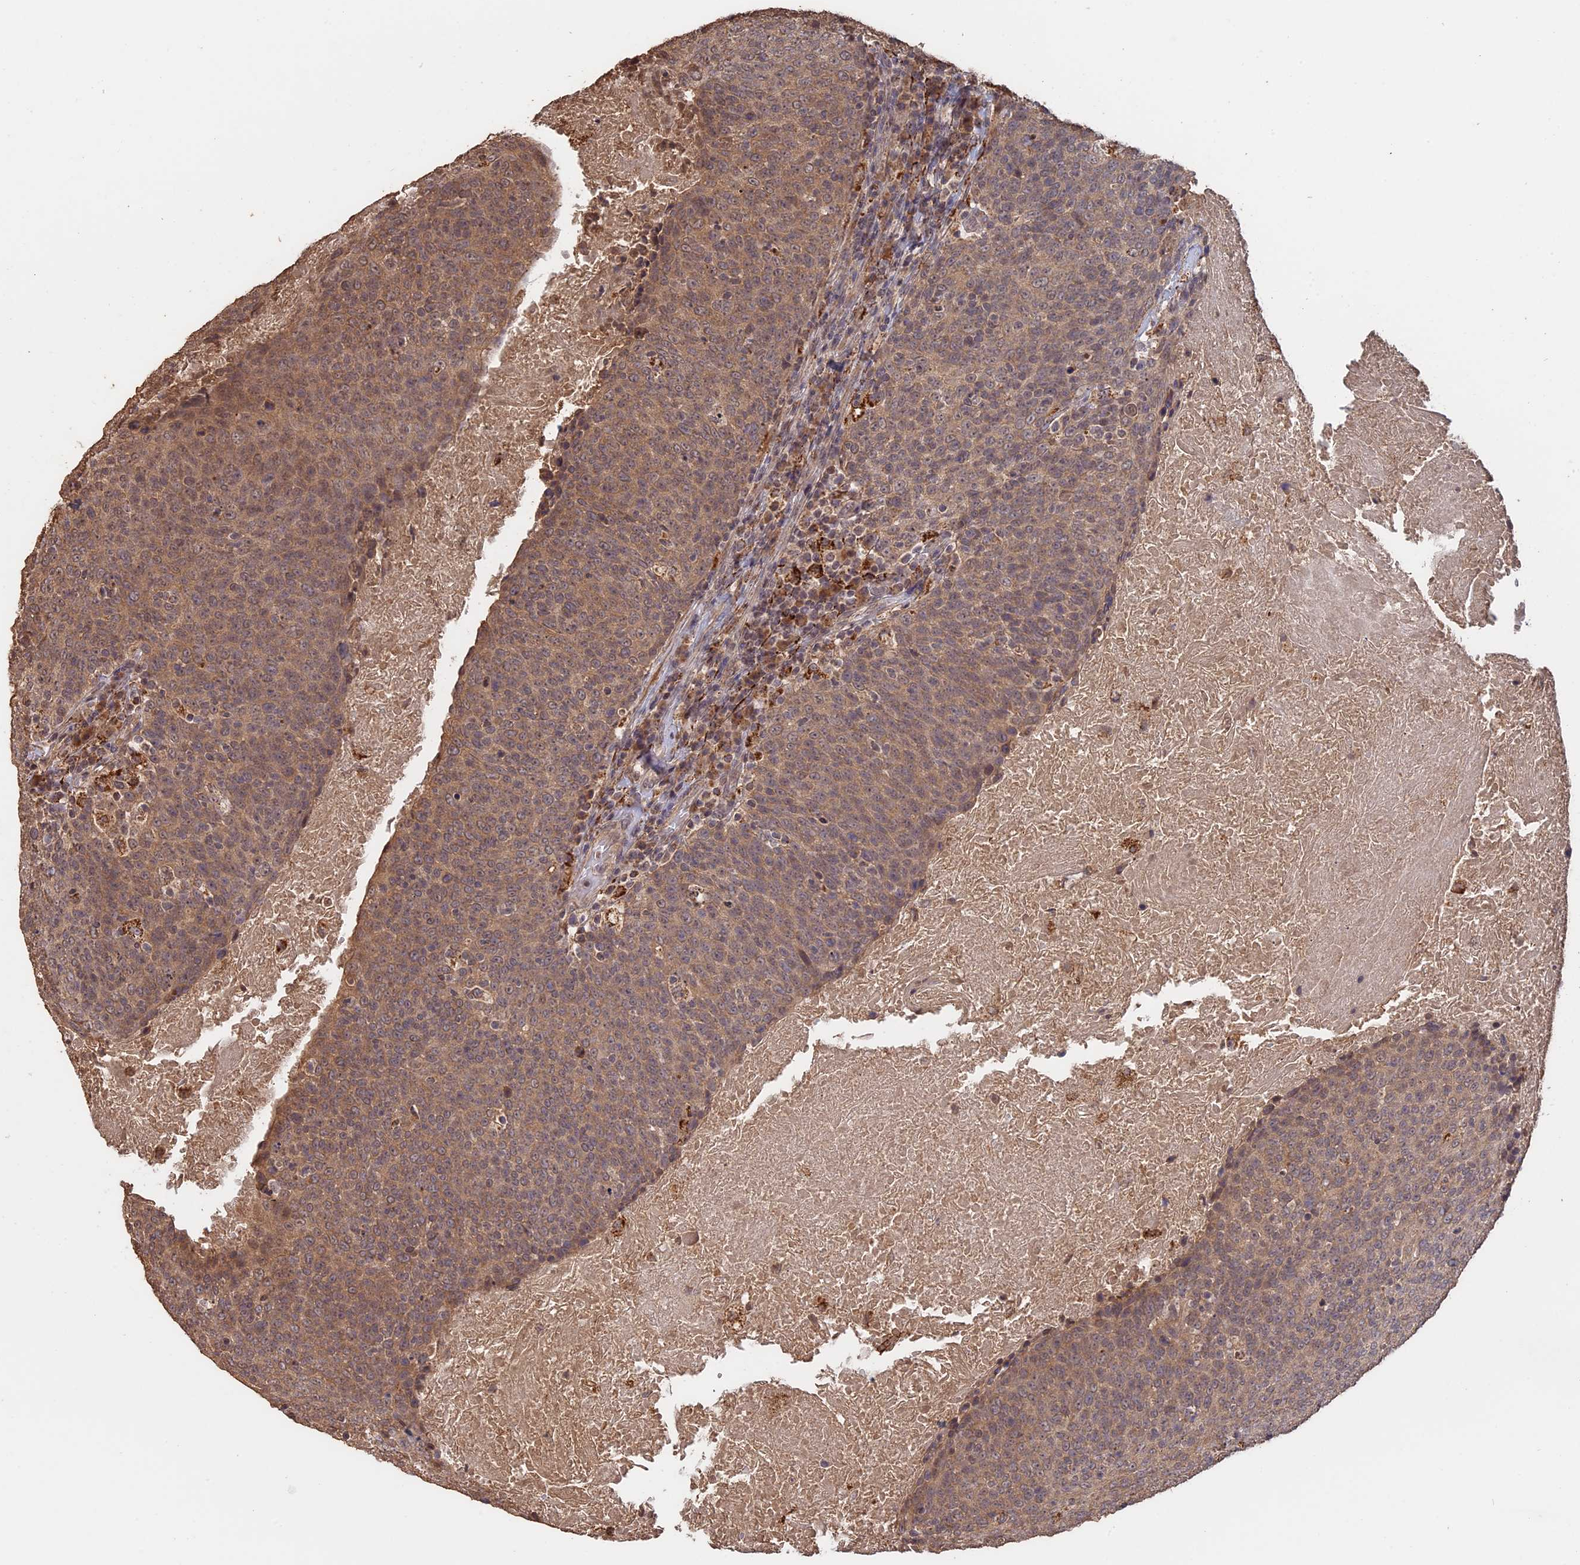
{"staining": {"intensity": "moderate", "quantity": ">75%", "location": "cytoplasmic/membranous"}, "tissue": "head and neck cancer", "cell_type": "Tumor cells", "image_type": "cancer", "snomed": [{"axis": "morphology", "description": "Squamous cell carcinoma, NOS"}, {"axis": "morphology", "description": "Squamous cell carcinoma, metastatic, NOS"}, {"axis": "topography", "description": "Lymph node"}, {"axis": "topography", "description": "Head-Neck"}], "caption": "Tumor cells display medium levels of moderate cytoplasmic/membranous staining in about >75% of cells in head and neck cancer.", "gene": "FAM210B", "patient": {"sex": "male", "age": 62}}